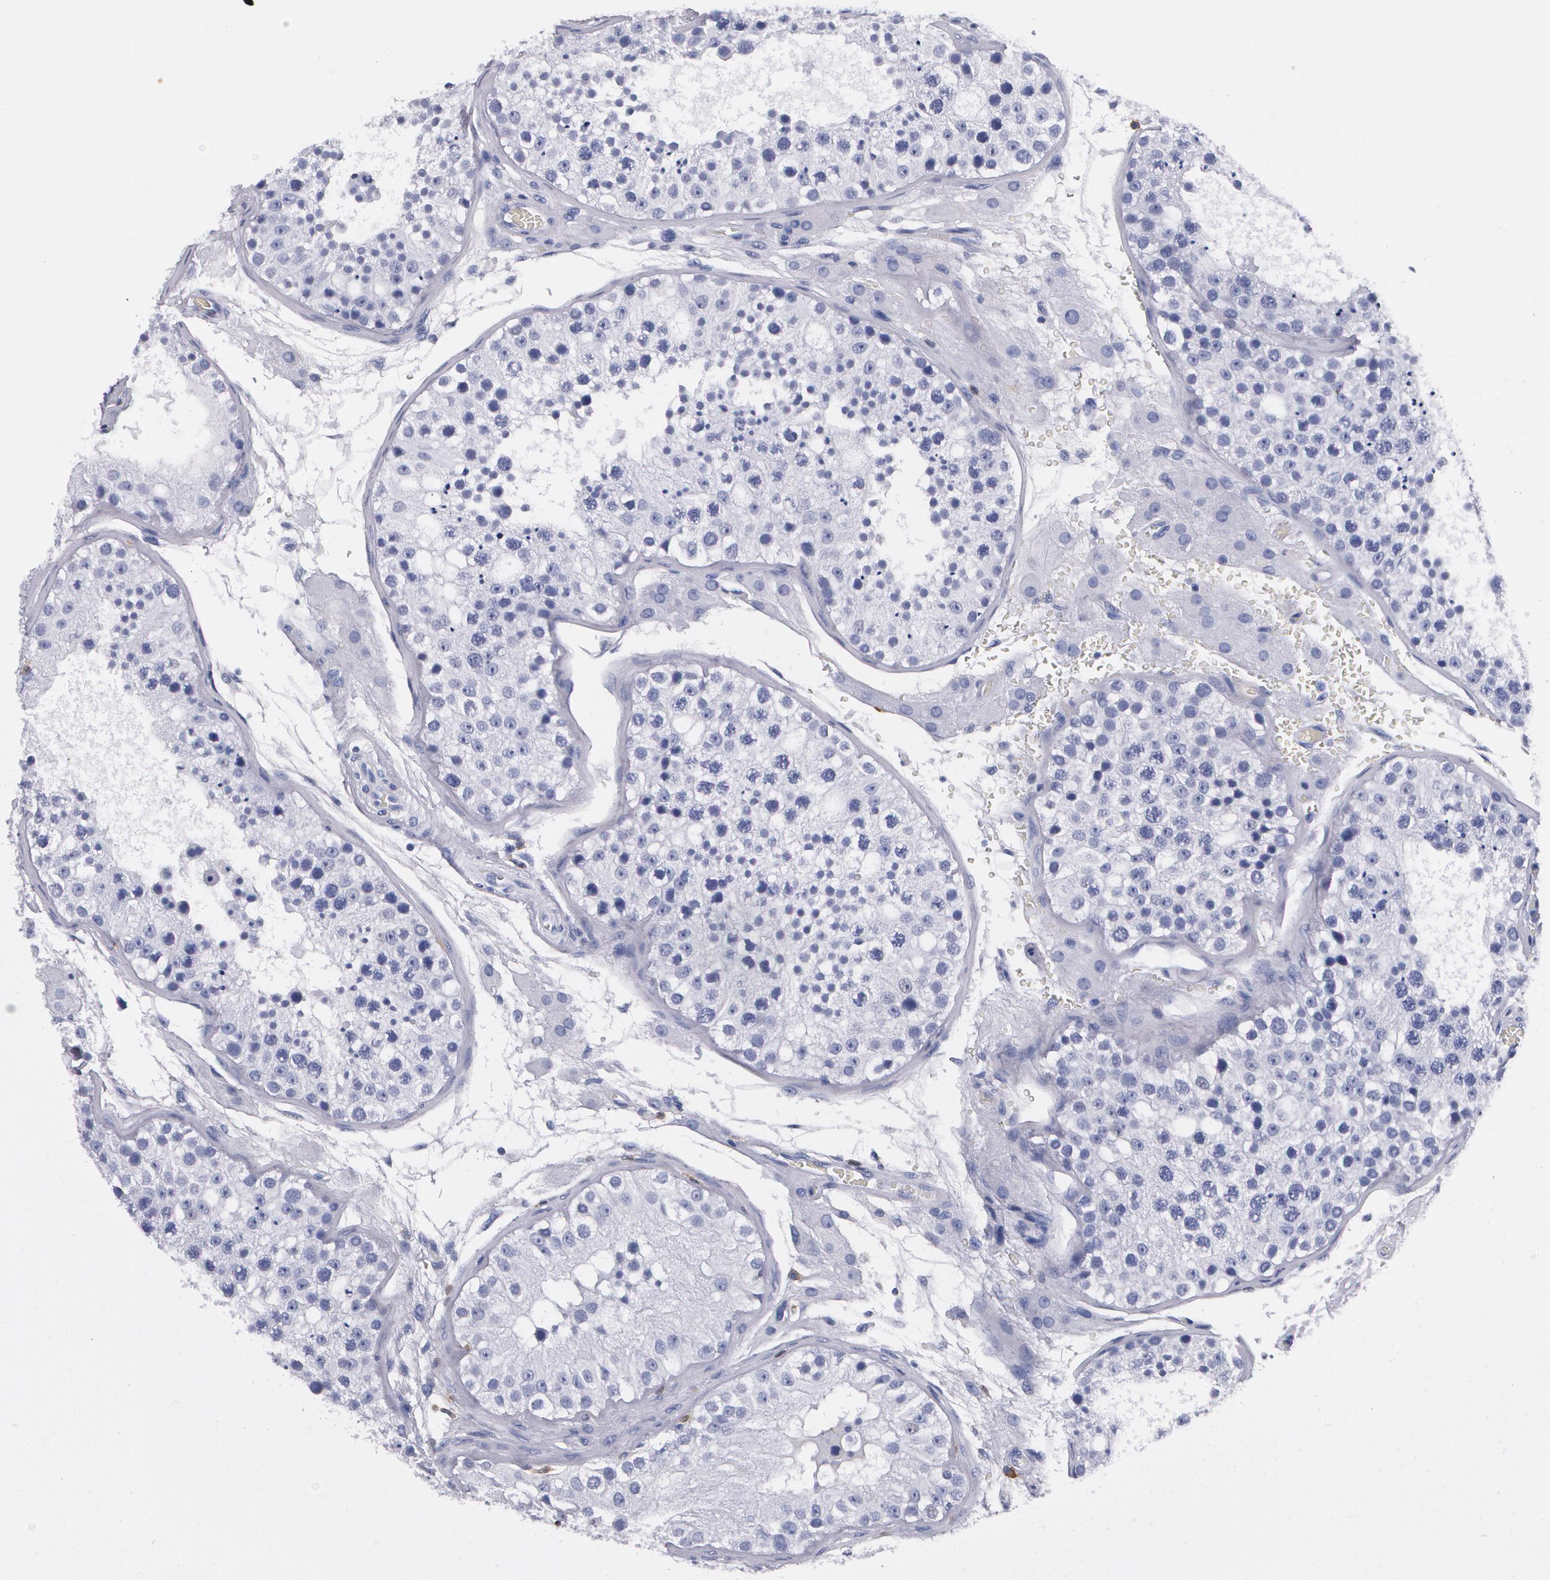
{"staining": {"intensity": "negative", "quantity": "none", "location": "none"}, "tissue": "testis", "cell_type": "Cells in seminiferous ducts", "image_type": "normal", "snomed": [{"axis": "morphology", "description": "Normal tissue, NOS"}, {"axis": "topography", "description": "Testis"}], "caption": "Cells in seminiferous ducts show no significant positivity in normal testis. The staining was performed using DAB to visualize the protein expression in brown, while the nuclei were stained in blue with hematoxylin (Magnification: 20x).", "gene": "S100A8", "patient": {"sex": "male", "age": 26}}